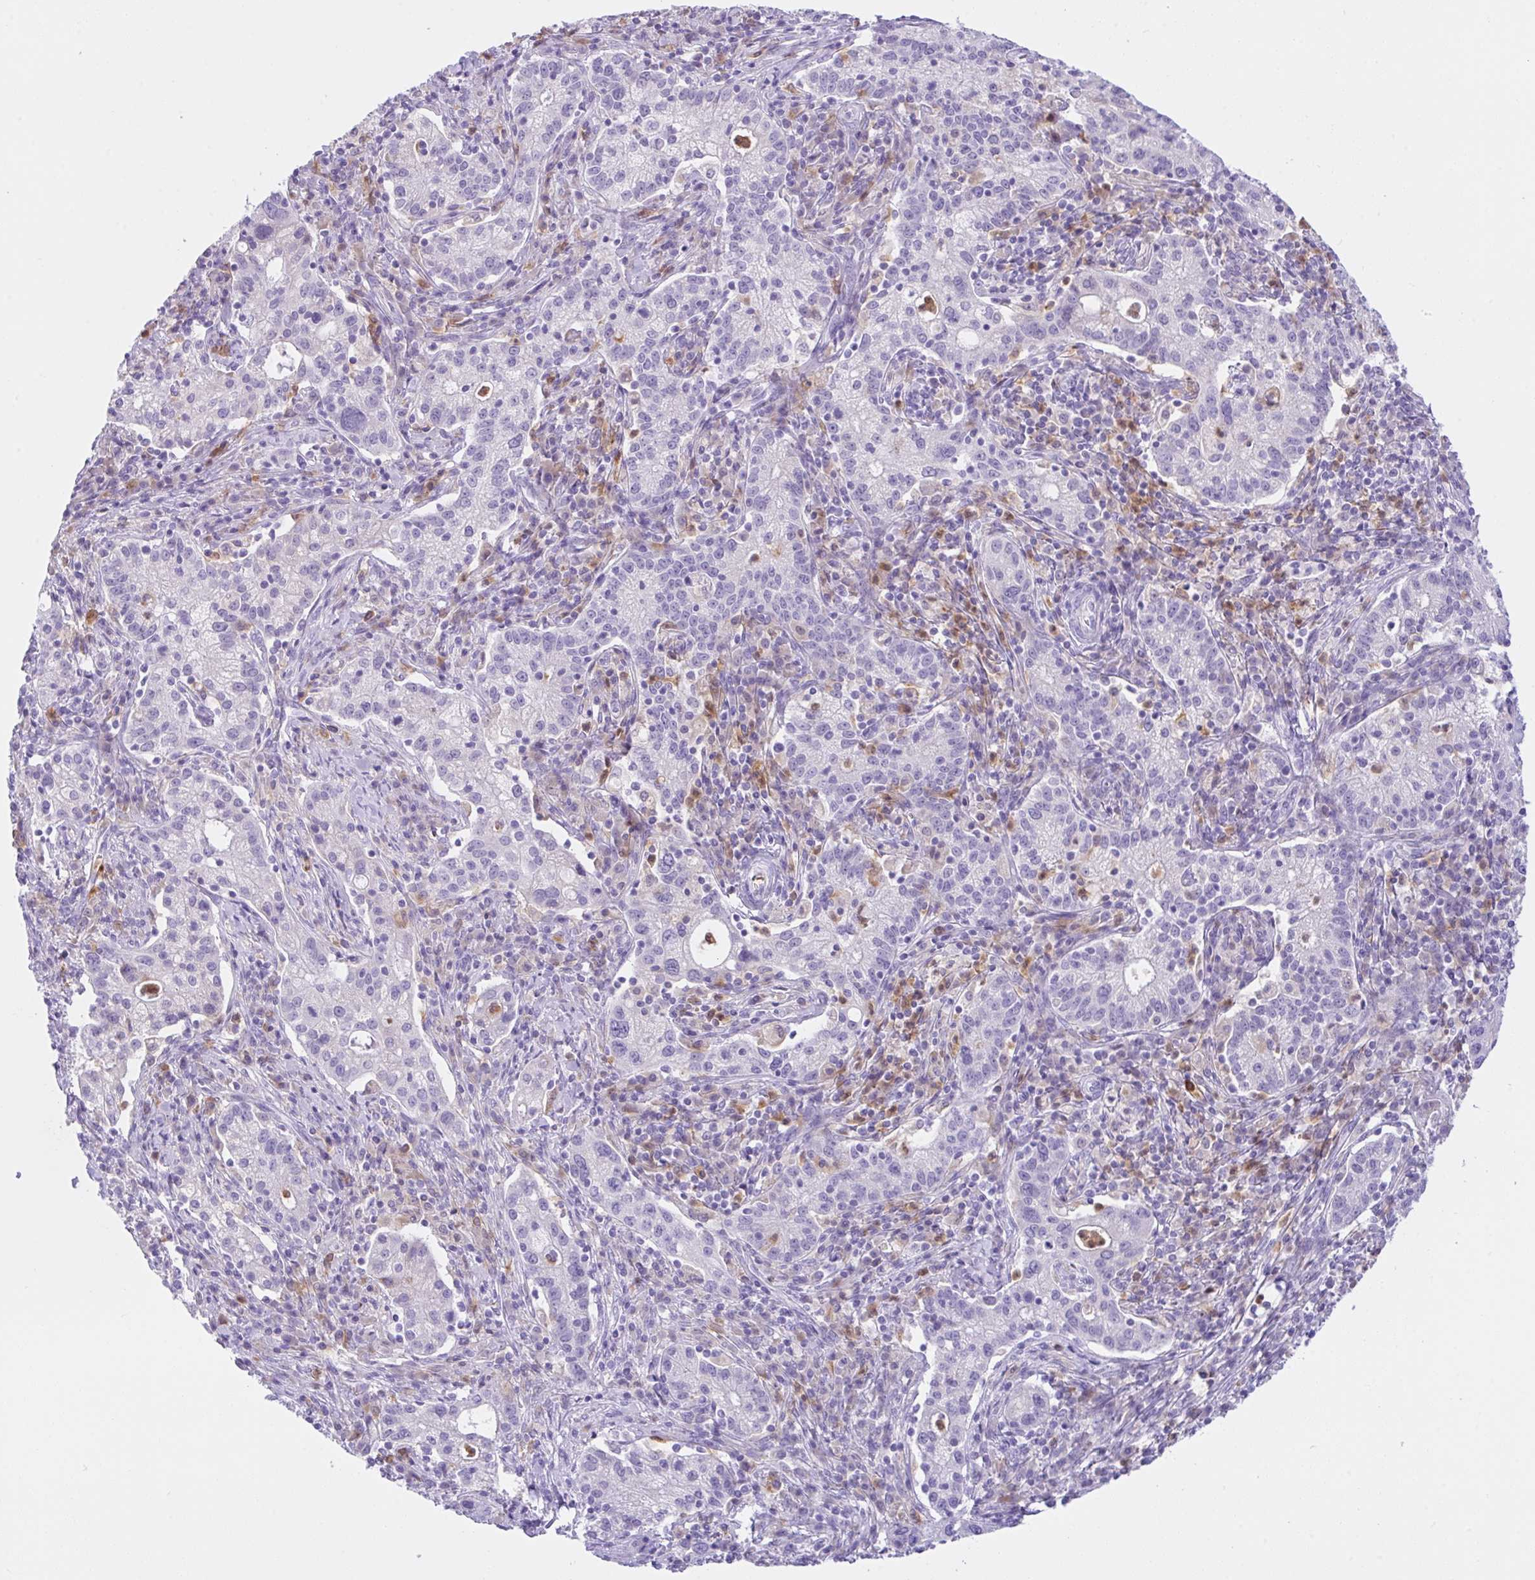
{"staining": {"intensity": "negative", "quantity": "none", "location": "none"}, "tissue": "cervical cancer", "cell_type": "Tumor cells", "image_type": "cancer", "snomed": [{"axis": "morphology", "description": "Normal tissue, NOS"}, {"axis": "morphology", "description": "Adenocarcinoma, NOS"}, {"axis": "topography", "description": "Cervix"}], "caption": "Immunohistochemical staining of cervical cancer (adenocarcinoma) reveals no significant expression in tumor cells.", "gene": "NCF1", "patient": {"sex": "female", "age": 44}}